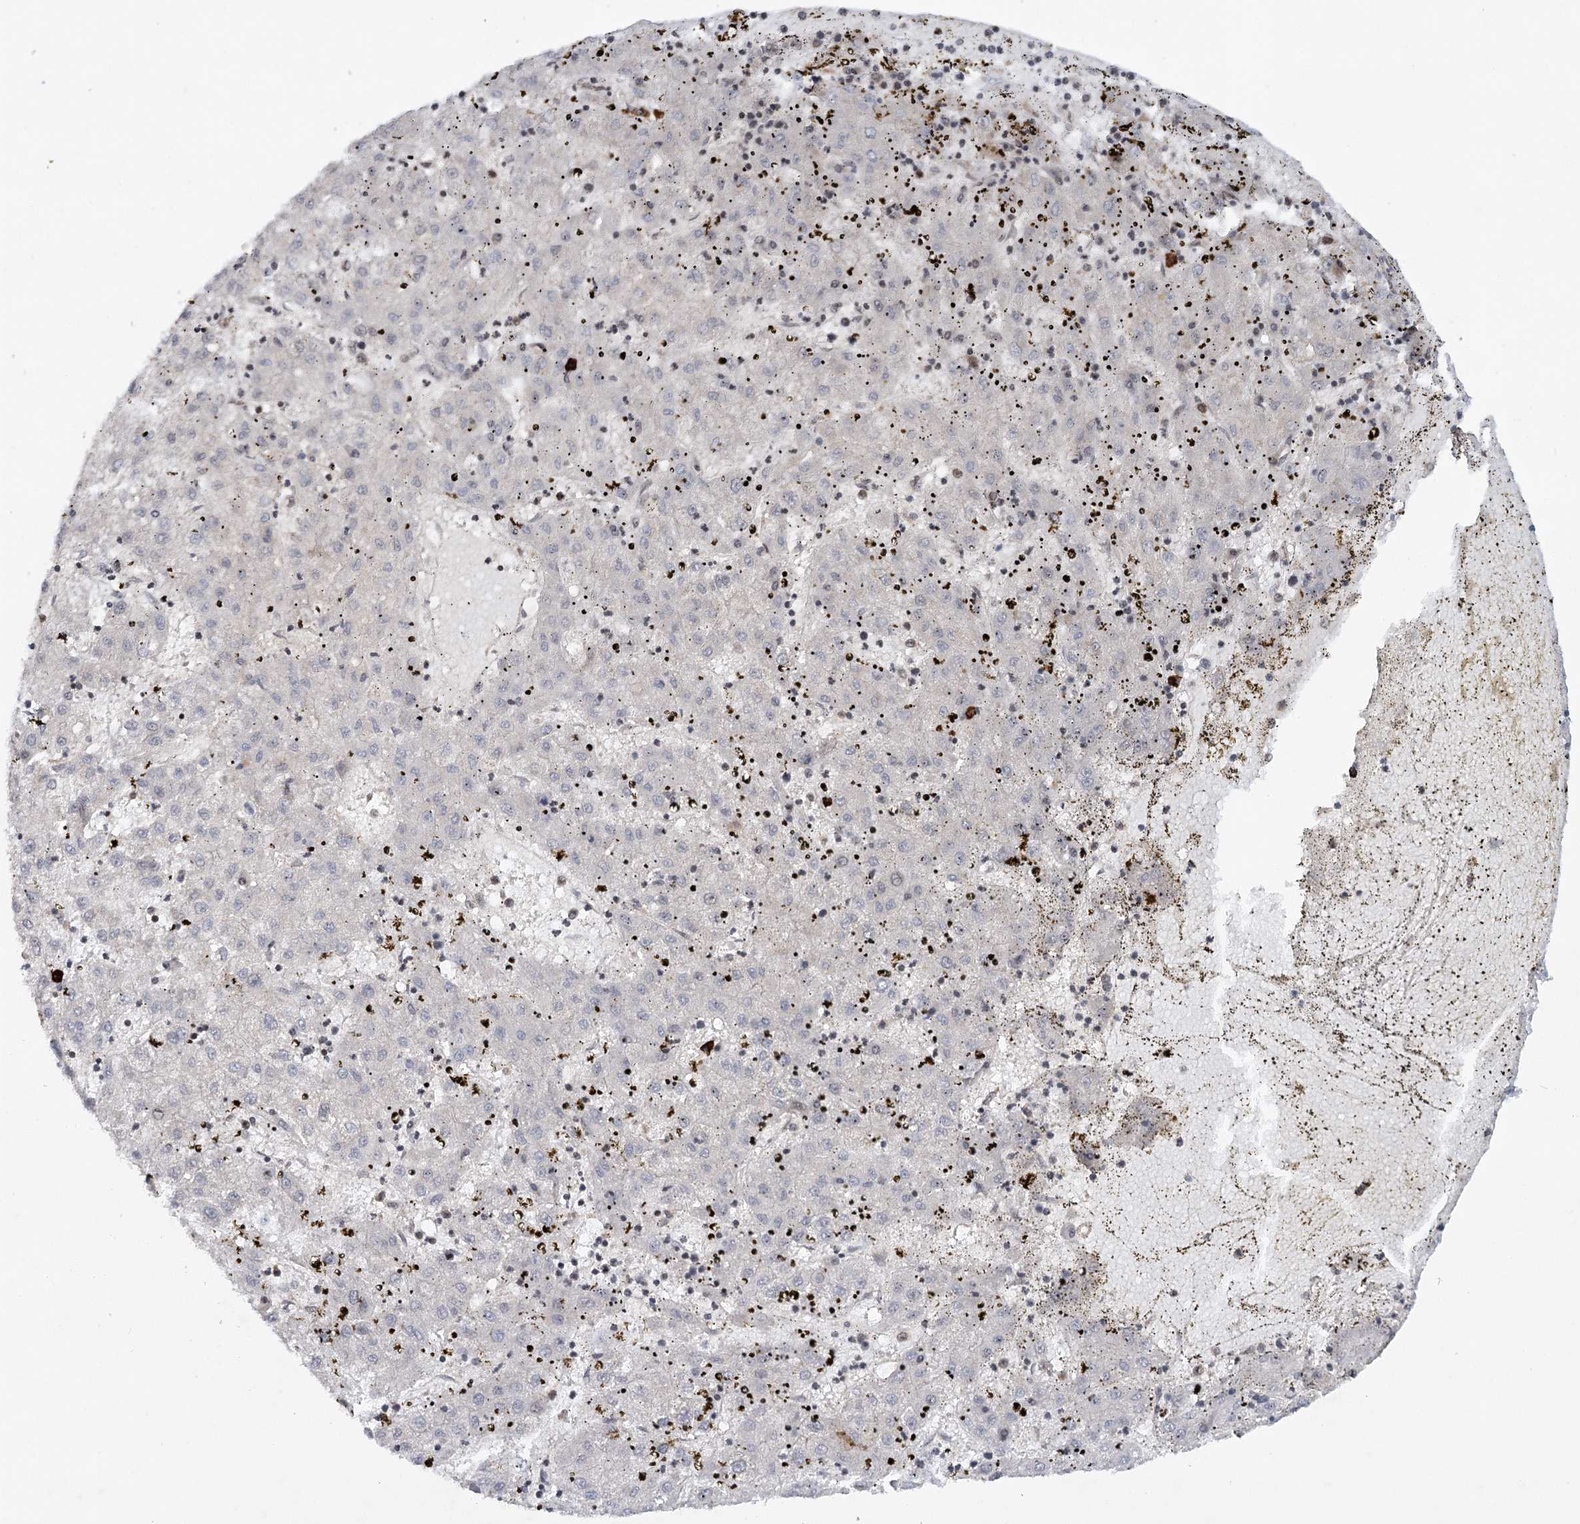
{"staining": {"intensity": "negative", "quantity": "none", "location": "none"}, "tissue": "liver cancer", "cell_type": "Tumor cells", "image_type": "cancer", "snomed": [{"axis": "morphology", "description": "Carcinoma, Hepatocellular, NOS"}, {"axis": "topography", "description": "Liver"}], "caption": "IHC of human liver cancer (hepatocellular carcinoma) demonstrates no staining in tumor cells. (Stains: DAB immunohistochemistry (IHC) with hematoxylin counter stain, Microscopy: brightfield microscopy at high magnification).", "gene": "MAP3K13", "patient": {"sex": "male", "age": 72}}